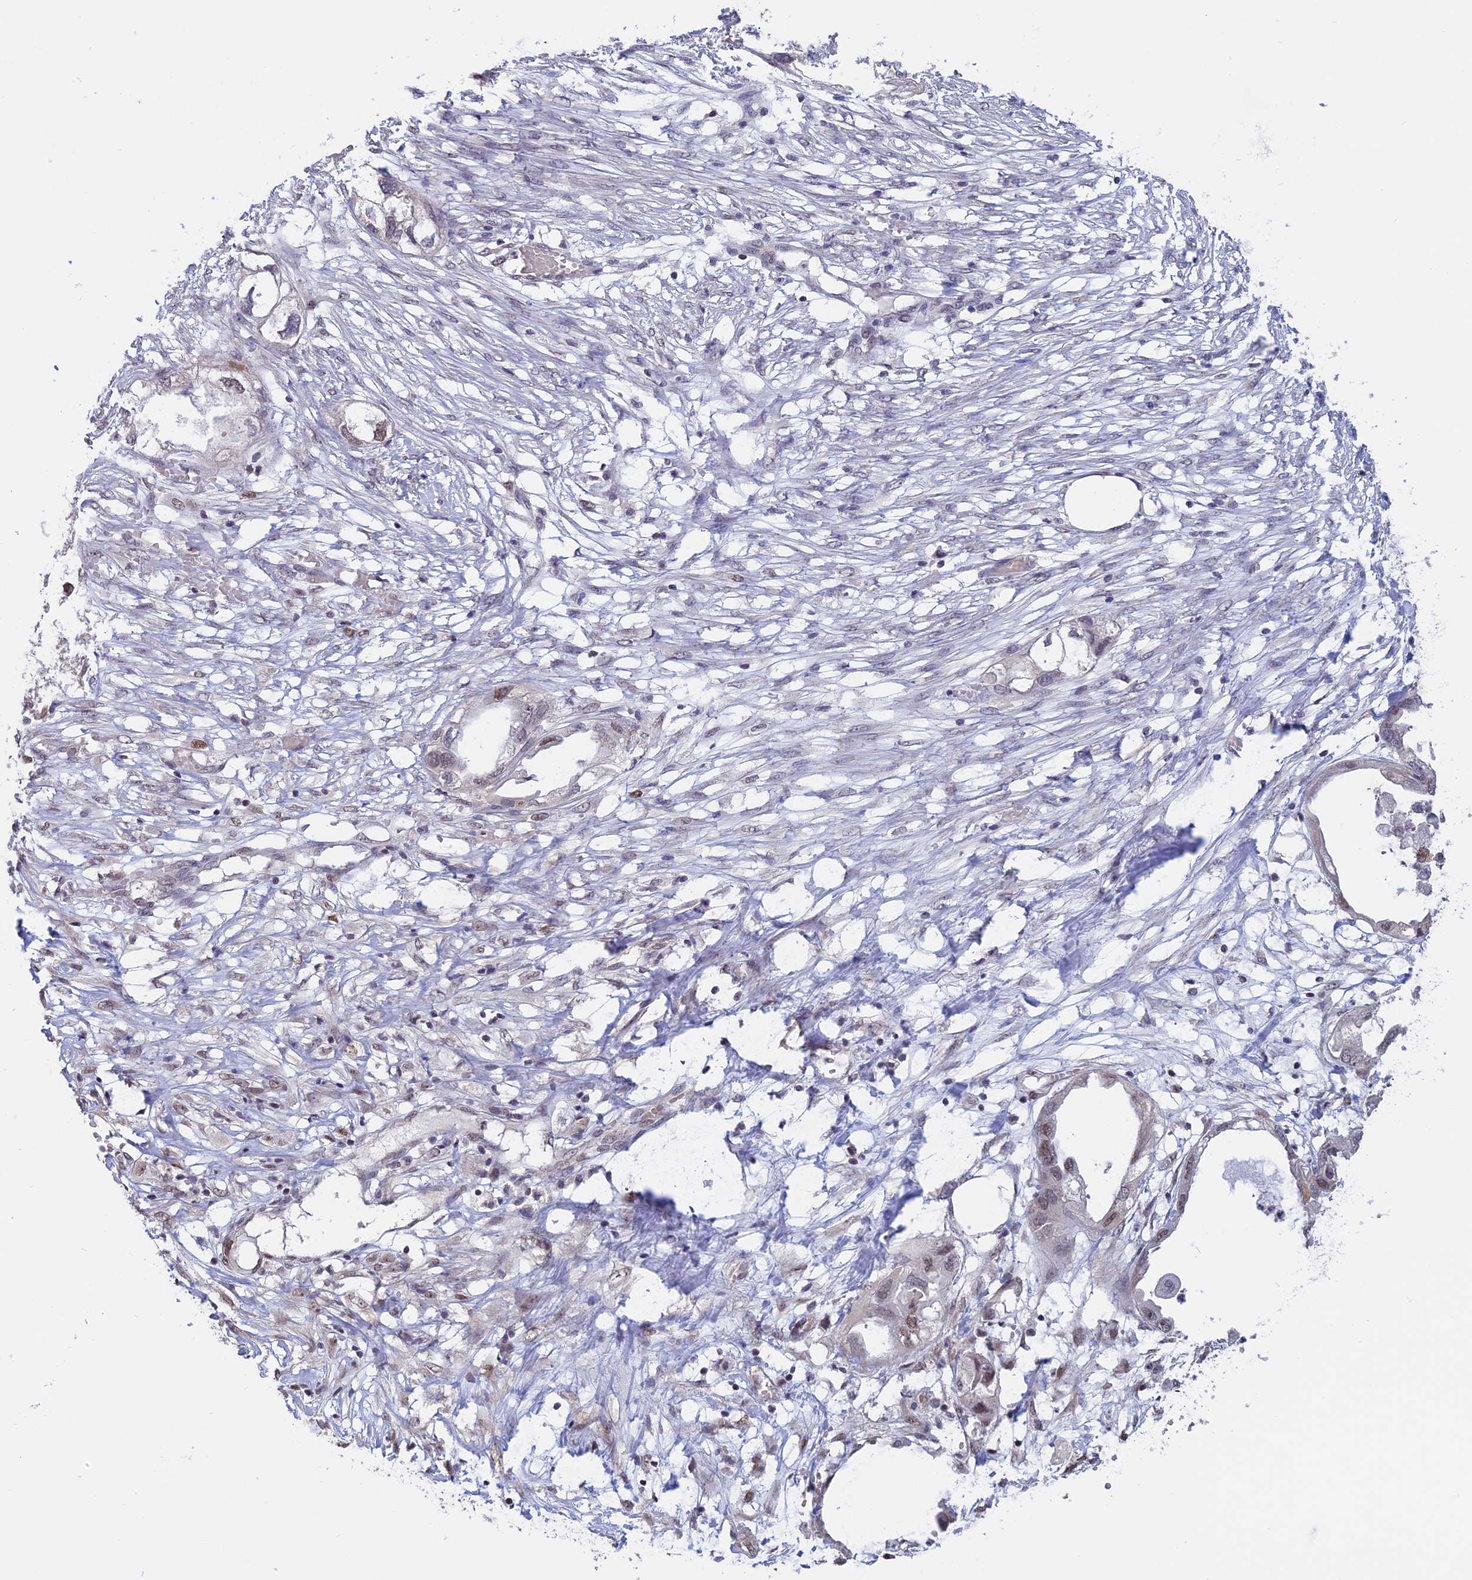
{"staining": {"intensity": "moderate", "quantity": "<25%", "location": "nuclear"}, "tissue": "endometrial cancer", "cell_type": "Tumor cells", "image_type": "cancer", "snomed": [{"axis": "morphology", "description": "Adenocarcinoma, NOS"}, {"axis": "morphology", "description": "Adenocarcinoma, metastatic, NOS"}, {"axis": "topography", "description": "Adipose tissue"}, {"axis": "topography", "description": "Endometrium"}], "caption": "There is low levels of moderate nuclear expression in tumor cells of endometrial cancer (metastatic adenocarcinoma), as demonstrated by immunohistochemical staining (brown color).", "gene": "RFC5", "patient": {"sex": "female", "age": 67}}